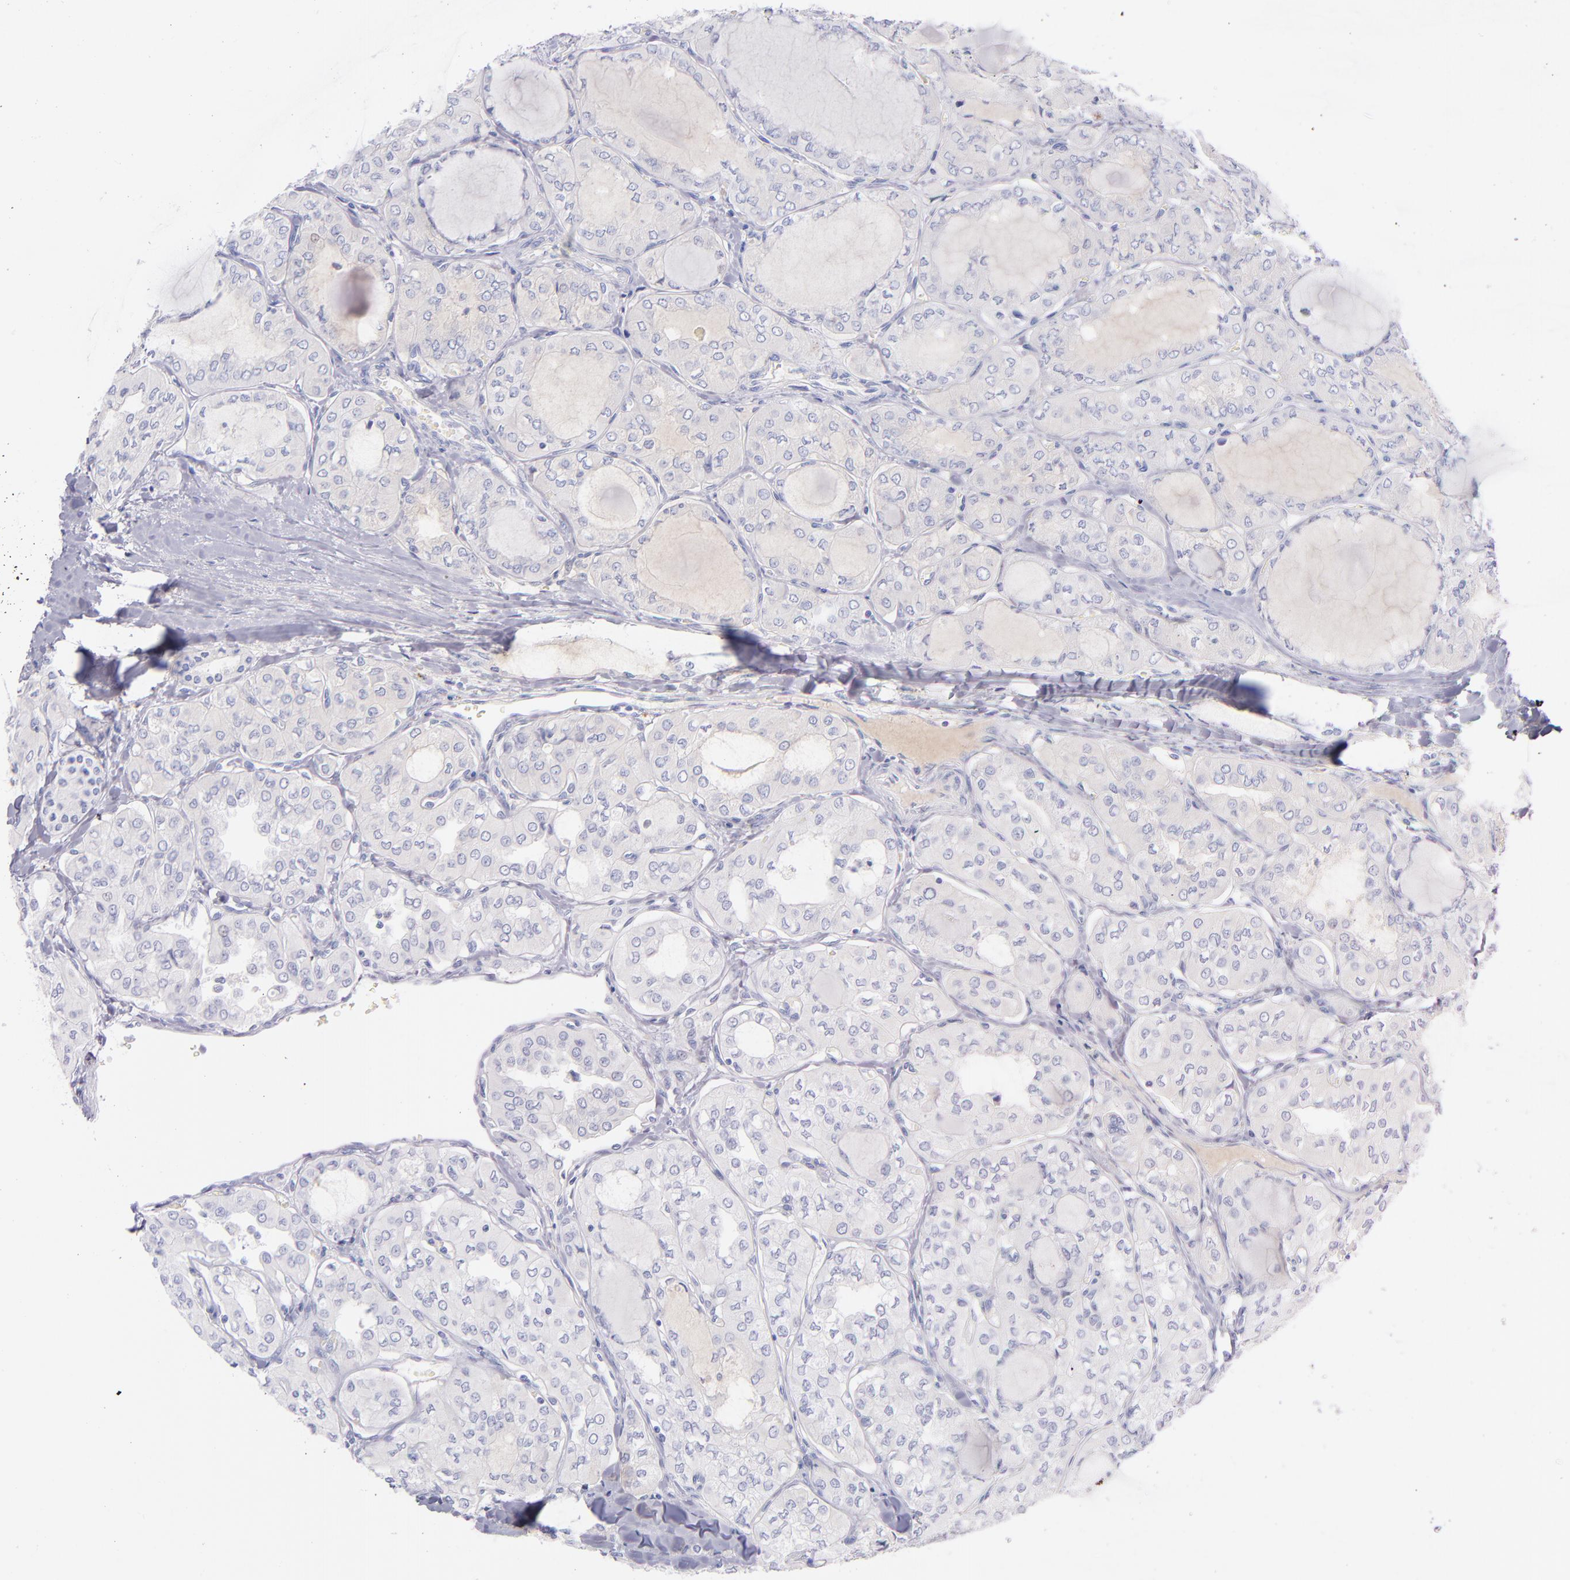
{"staining": {"intensity": "negative", "quantity": "none", "location": "none"}, "tissue": "thyroid cancer", "cell_type": "Tumor cells", "image_type": "cancer", "snomed": [{"axis": "morphology", "description": "Papillary adenocarcinoma, NOS"}, {"axis": "topography", "description": "Thyroid gland"}], "caption": "Thyroid papillary adenocarcinoma stained for a protein using immunohistochemistry shows no expression tumor cells.", "gene": "HP", "patient": {"sex": "male", "age": 20}}